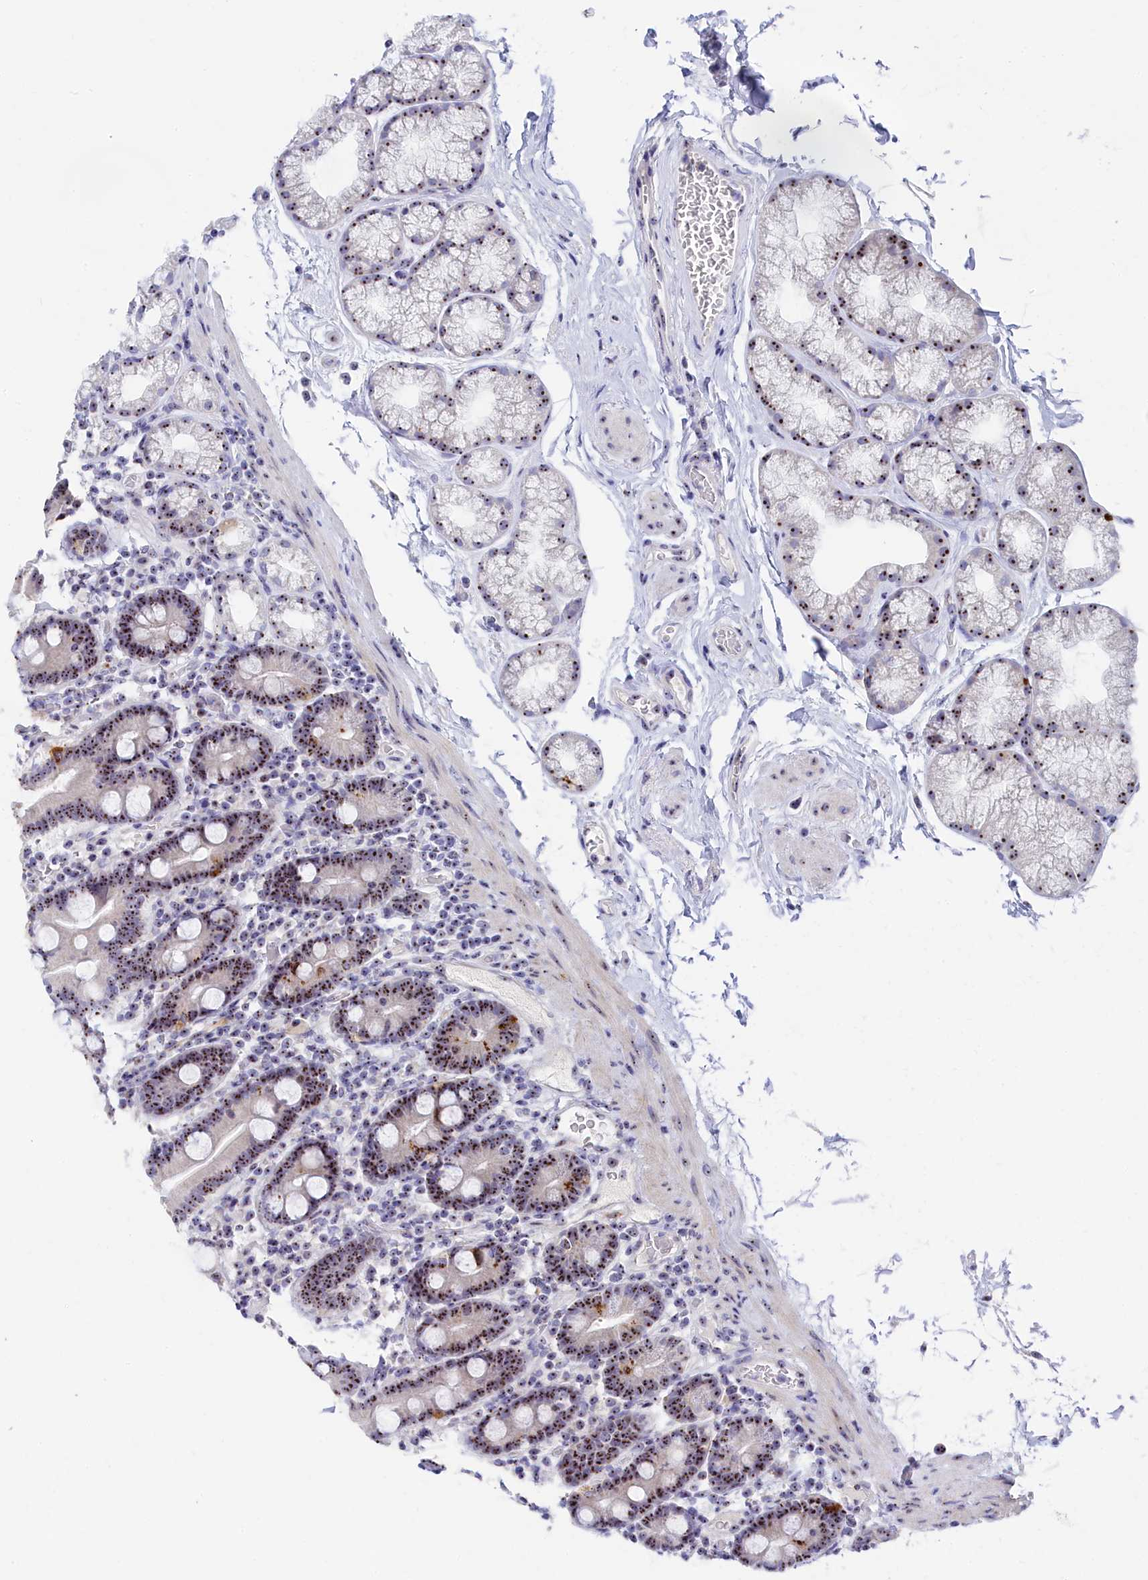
{"staining": {"intensity": "strong", "quantity": ">75%", "location": "nuclear"}, "tissue": "duodenum", "cell_type": "Glandular cells", "image_type": "normal", "snomed": [{"axis": "morphology", "description": "Normal tissue, NOS"}, {"axis": "topography", "description": "Duodenum"}], "caption": "Protein expression analysis of benign duodenum reveals strong nuclear expression in approximately >75% of glandular cells. The staining was performed using DAB (3,3'-diaminobenzidine), with brown indicating positive protein expression. Nuclei are stained blue with hematoxylin.", "gene": "RSL1D1", "patient": {"sex": "male", "age": 55}}